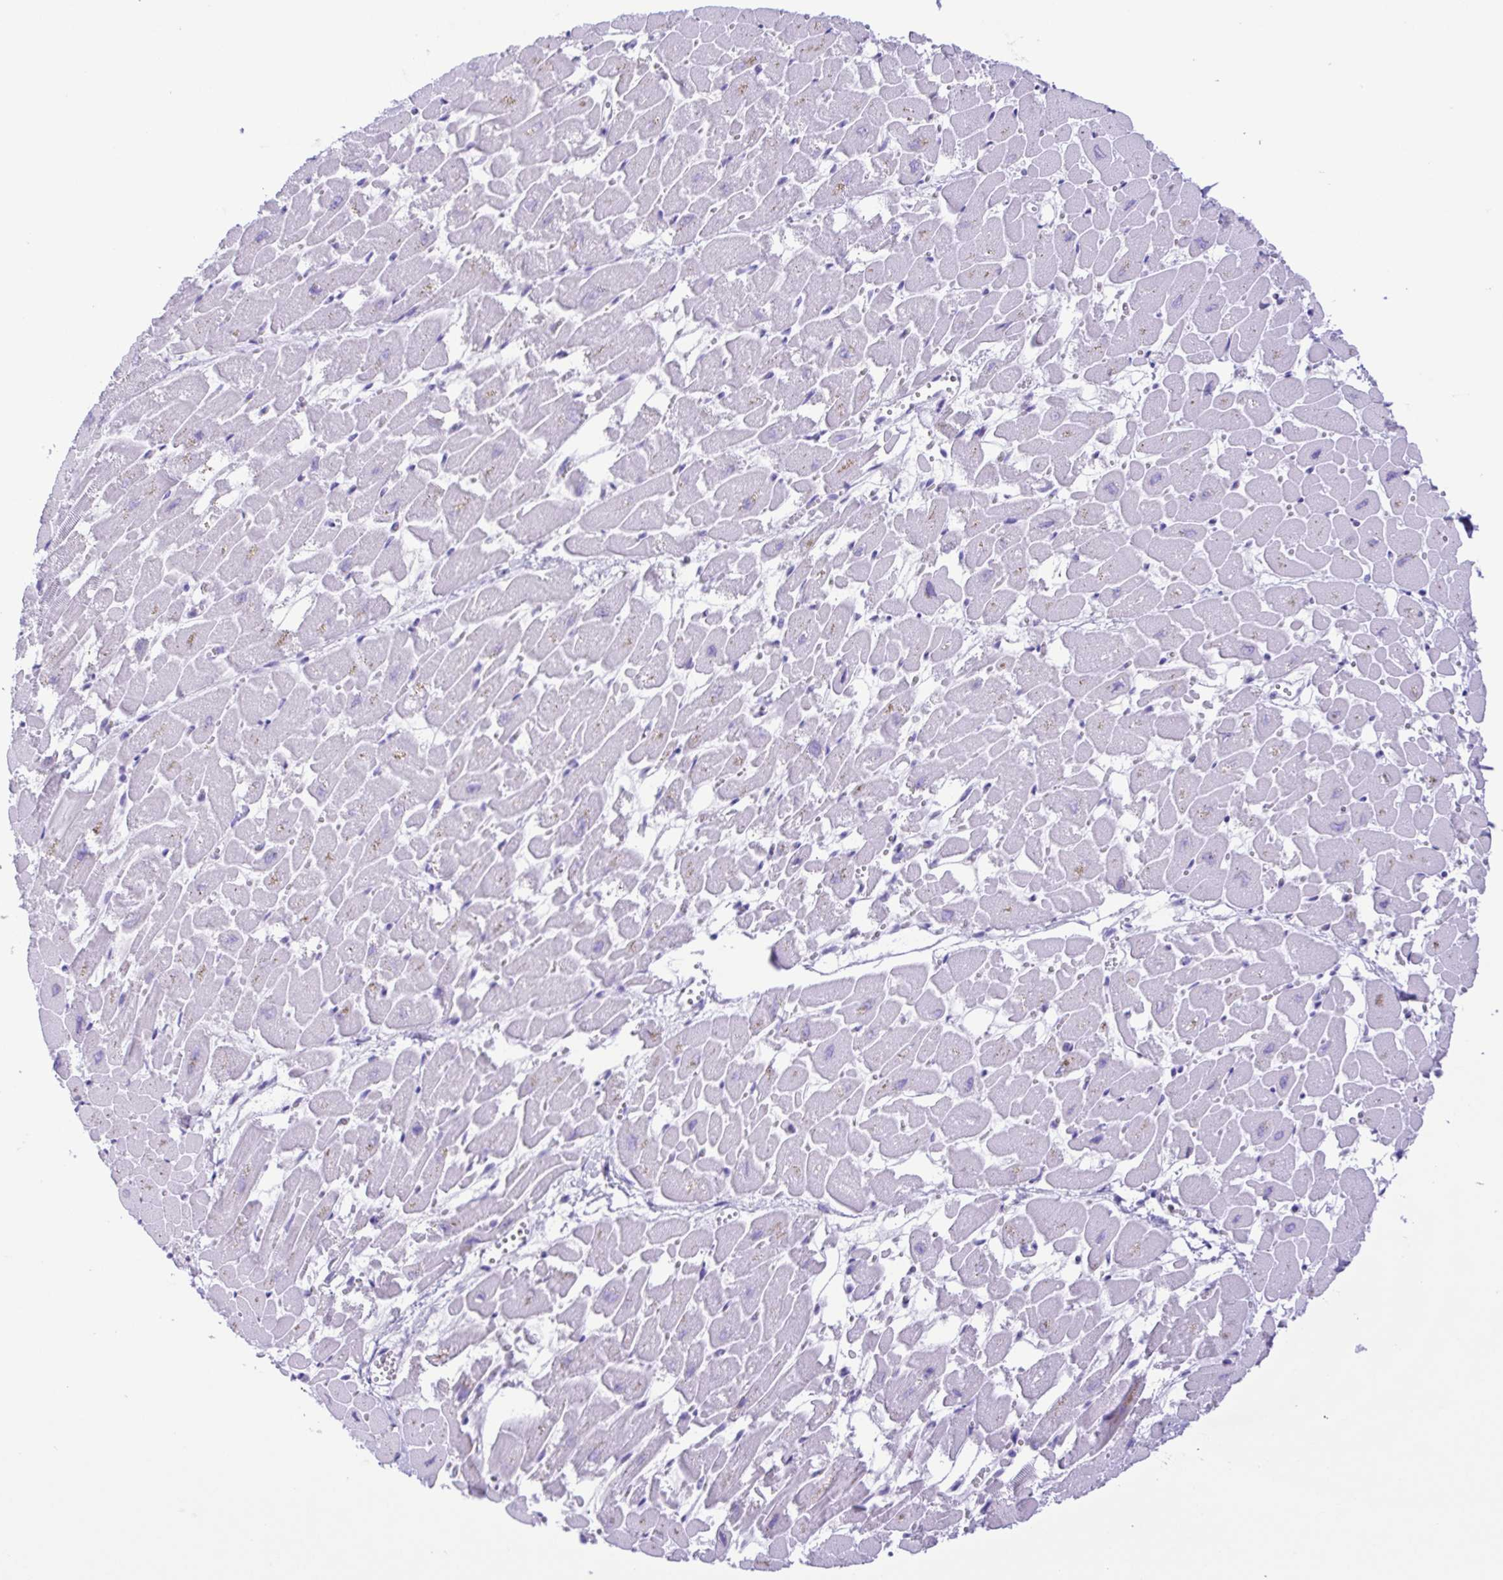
{"staining": {"intensity": "negative", "quantity": "none", "location": "none"}, "tissue": "heart muscle", "cell_type": "Cardiomyocytes", "image_type": "normal", "snomed": [{"axis": "morphology", "description": "Normal tissue, NOS"}, {"axis": "topography", "description": "Heart"}], "caption": "DAB (3,3'-diaminobenzidine) immunohistochemical staining of normal heart muscle reveals no significant positivity in cardiomyocytes.", "gene": "CASP14", "patient": {"sex": "female", "age": 52}}